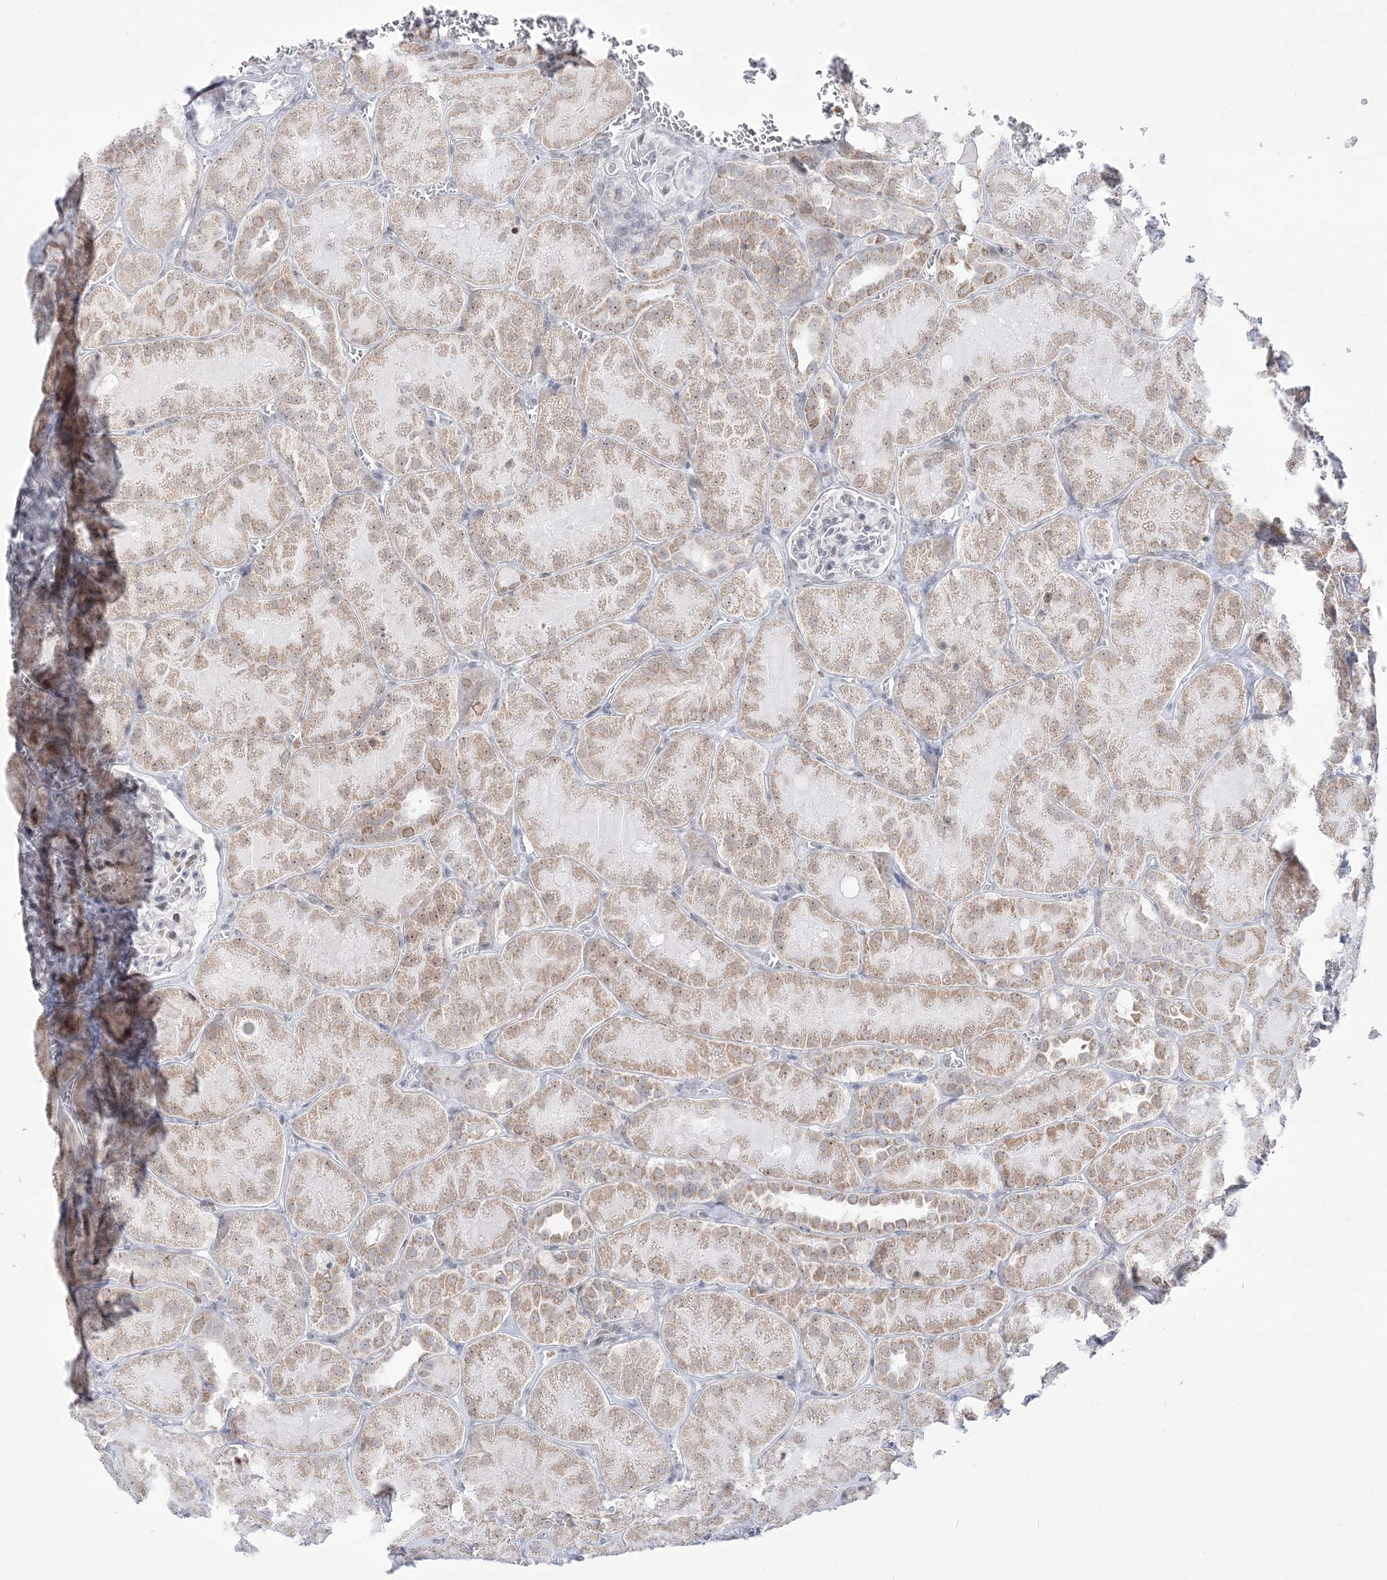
{"staining": {"intensity": "negative", "quantity": "none", "location": "none"}, "tissue": "kidney", "cell_type": "Cells in glomeruli", "image_type": "normal", "snomed": [{"axis": "morphology", "description": "Normal tissue, NOS"}, {"axis": "topography", "description": "Kidney"}], "caption": "An image of human kidney is negative for staining in cells in glomeruli.", "gene": "DDX21", "patient": {"sex": "male", "age": 28}}